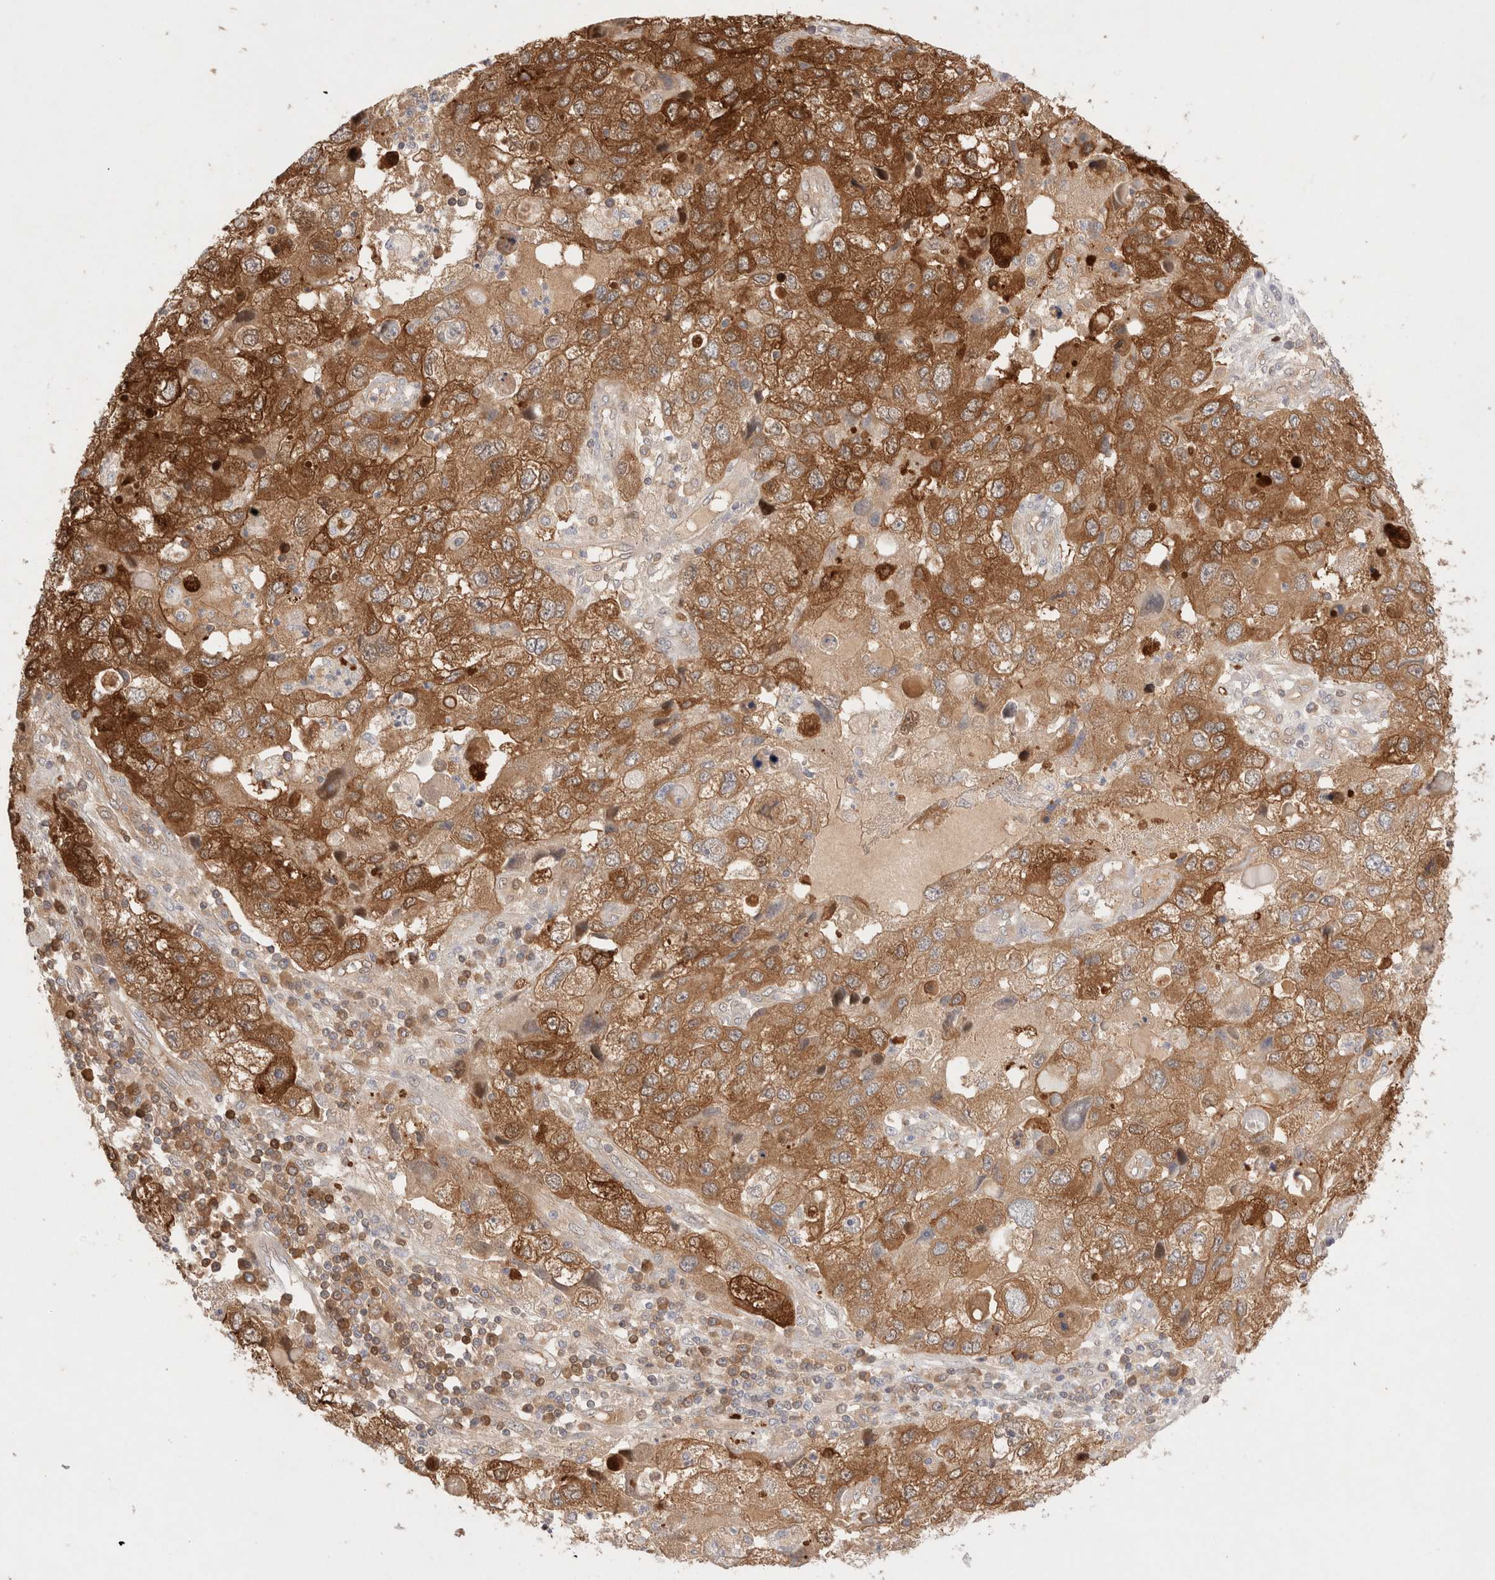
{"staining": {"intensity": "moderate", "quantity": ">75%", "location": "cytoplasmic/membranous"}, "tissue": "endometrial cancer", "cell_type": "Tumor cells", "image_type": "cancer", "snomed": [{"axis": "morphology", "description": "Adenocarcinoma, NOS"}, {"axis": "topography", "description": "Endometrium"}], "caption": "Protein expression analysis of human adenocarcinoma (endometrial) reveals moderate cytoplasmic/membranous staining in approximately >75% of tumor cells.", "gene": "STARD10", "patient": {"sex": "female", "age": 49}}